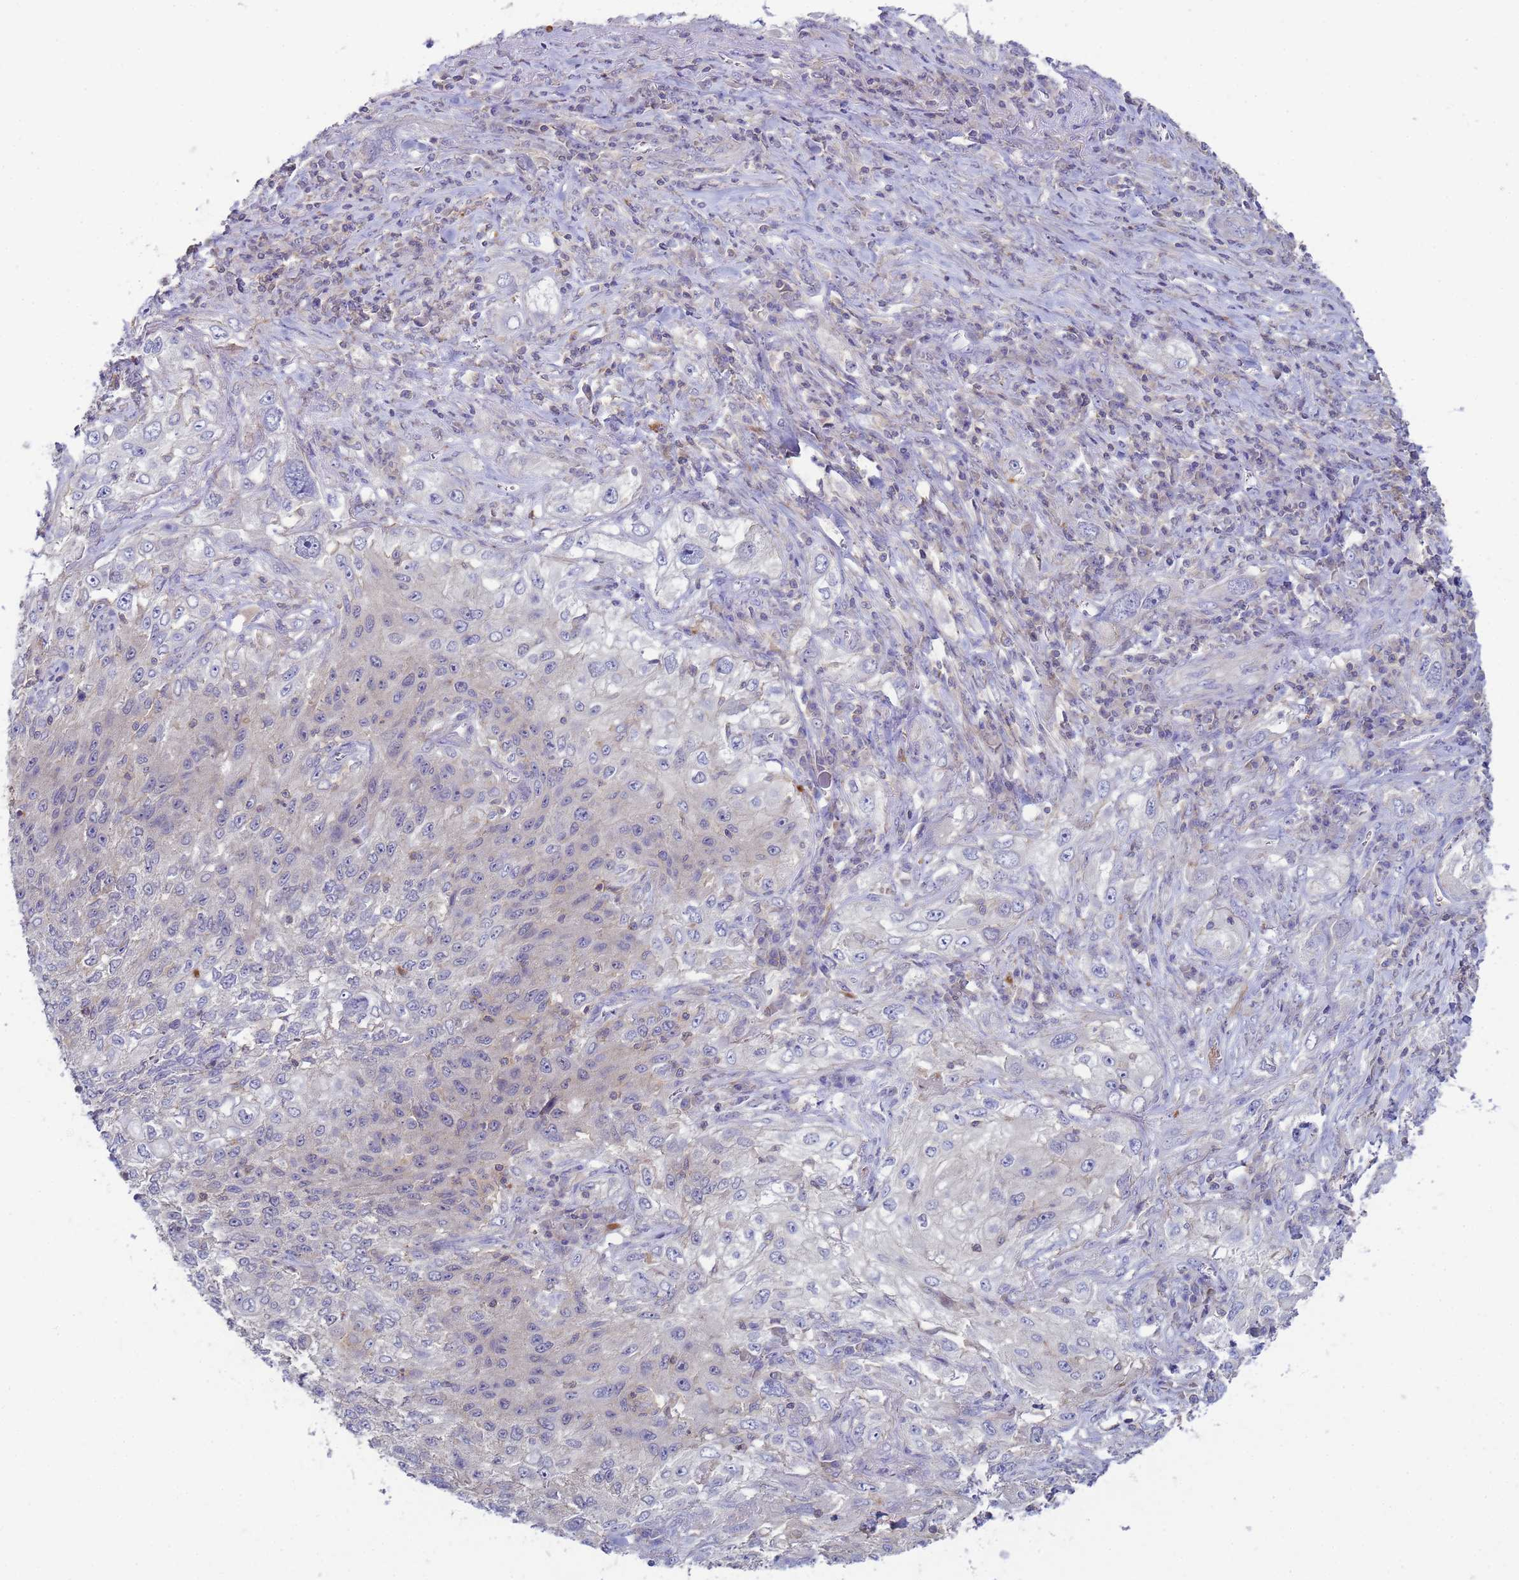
{"staining": {"intensity": "negative", "quantity": "none", "location": "none"}, "tissue": "lung cancer", "cell_type": "Tumor cells", "image_type": "cancer", "snomed": [{"axis": "morphology", "description": "Squamous cell carcinoma, NOS"}, {"axis": "topography", "description": "Lung"}], "caption": "Lung squamous cell carcinoma was stained to show a protein in brown. There is no significant positivity in tumor cells. (DAB (3,3'-diaminobenzidine) IHC, high magnification).", "gene": "KLHL13", "patient": {"sex": "female", "age": 69}}